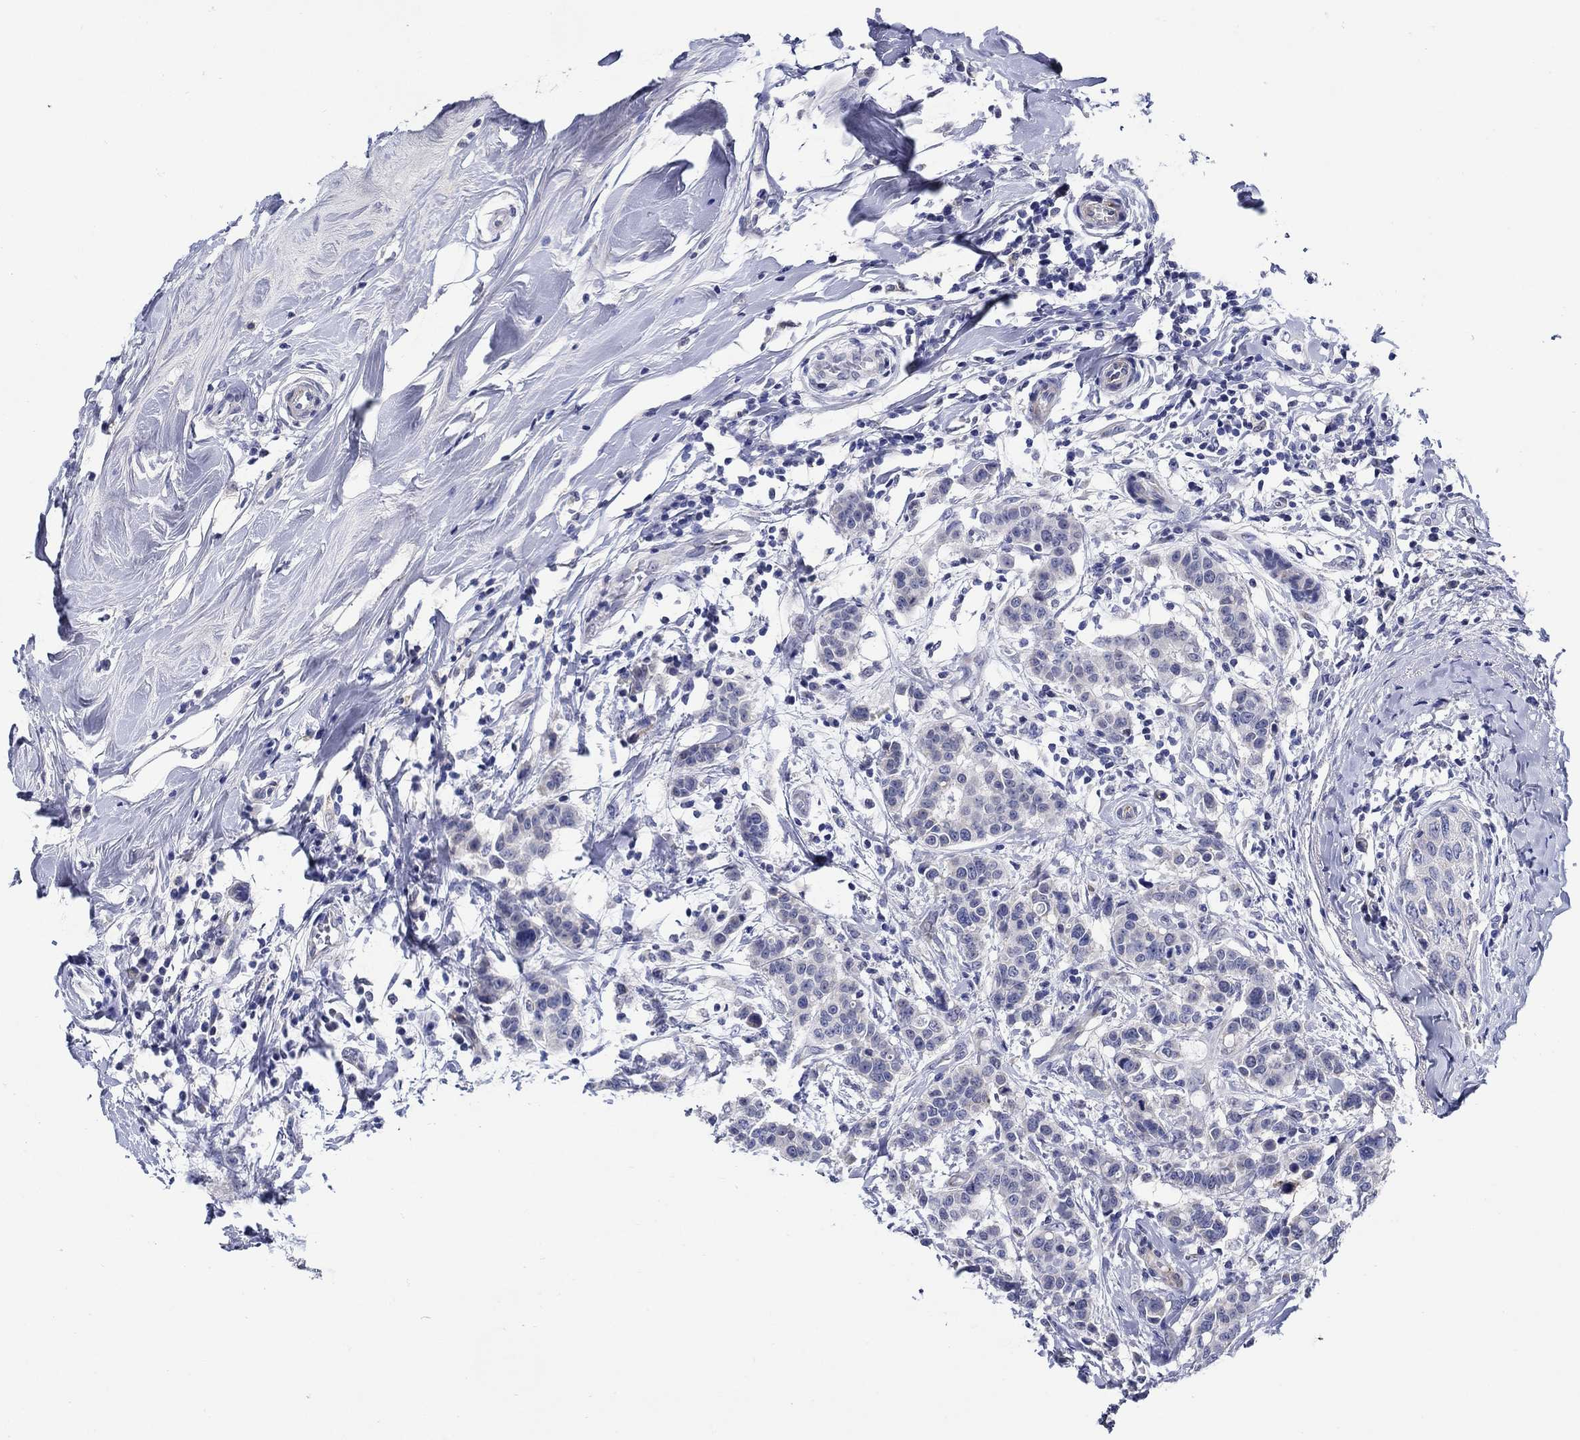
{"staining": {"intensity": "weak", "quantity": "<25%", "location": "cytoplasmic/membranous"}, "tissue": "breast cancer", "cell_type": "Tumor cells", "image_type": "cancer", "snomed": [{"axis": "morphology", "description": "Duct carcinoma"}, {"axis": "topography", "description": "Breast"}], "caption": "Image shows no protein expression in tumor cells of invasive ductal carcinoma (breast) tissue.", "gene": "MC2R", "patient": {"sex": "female", "age": 27}}